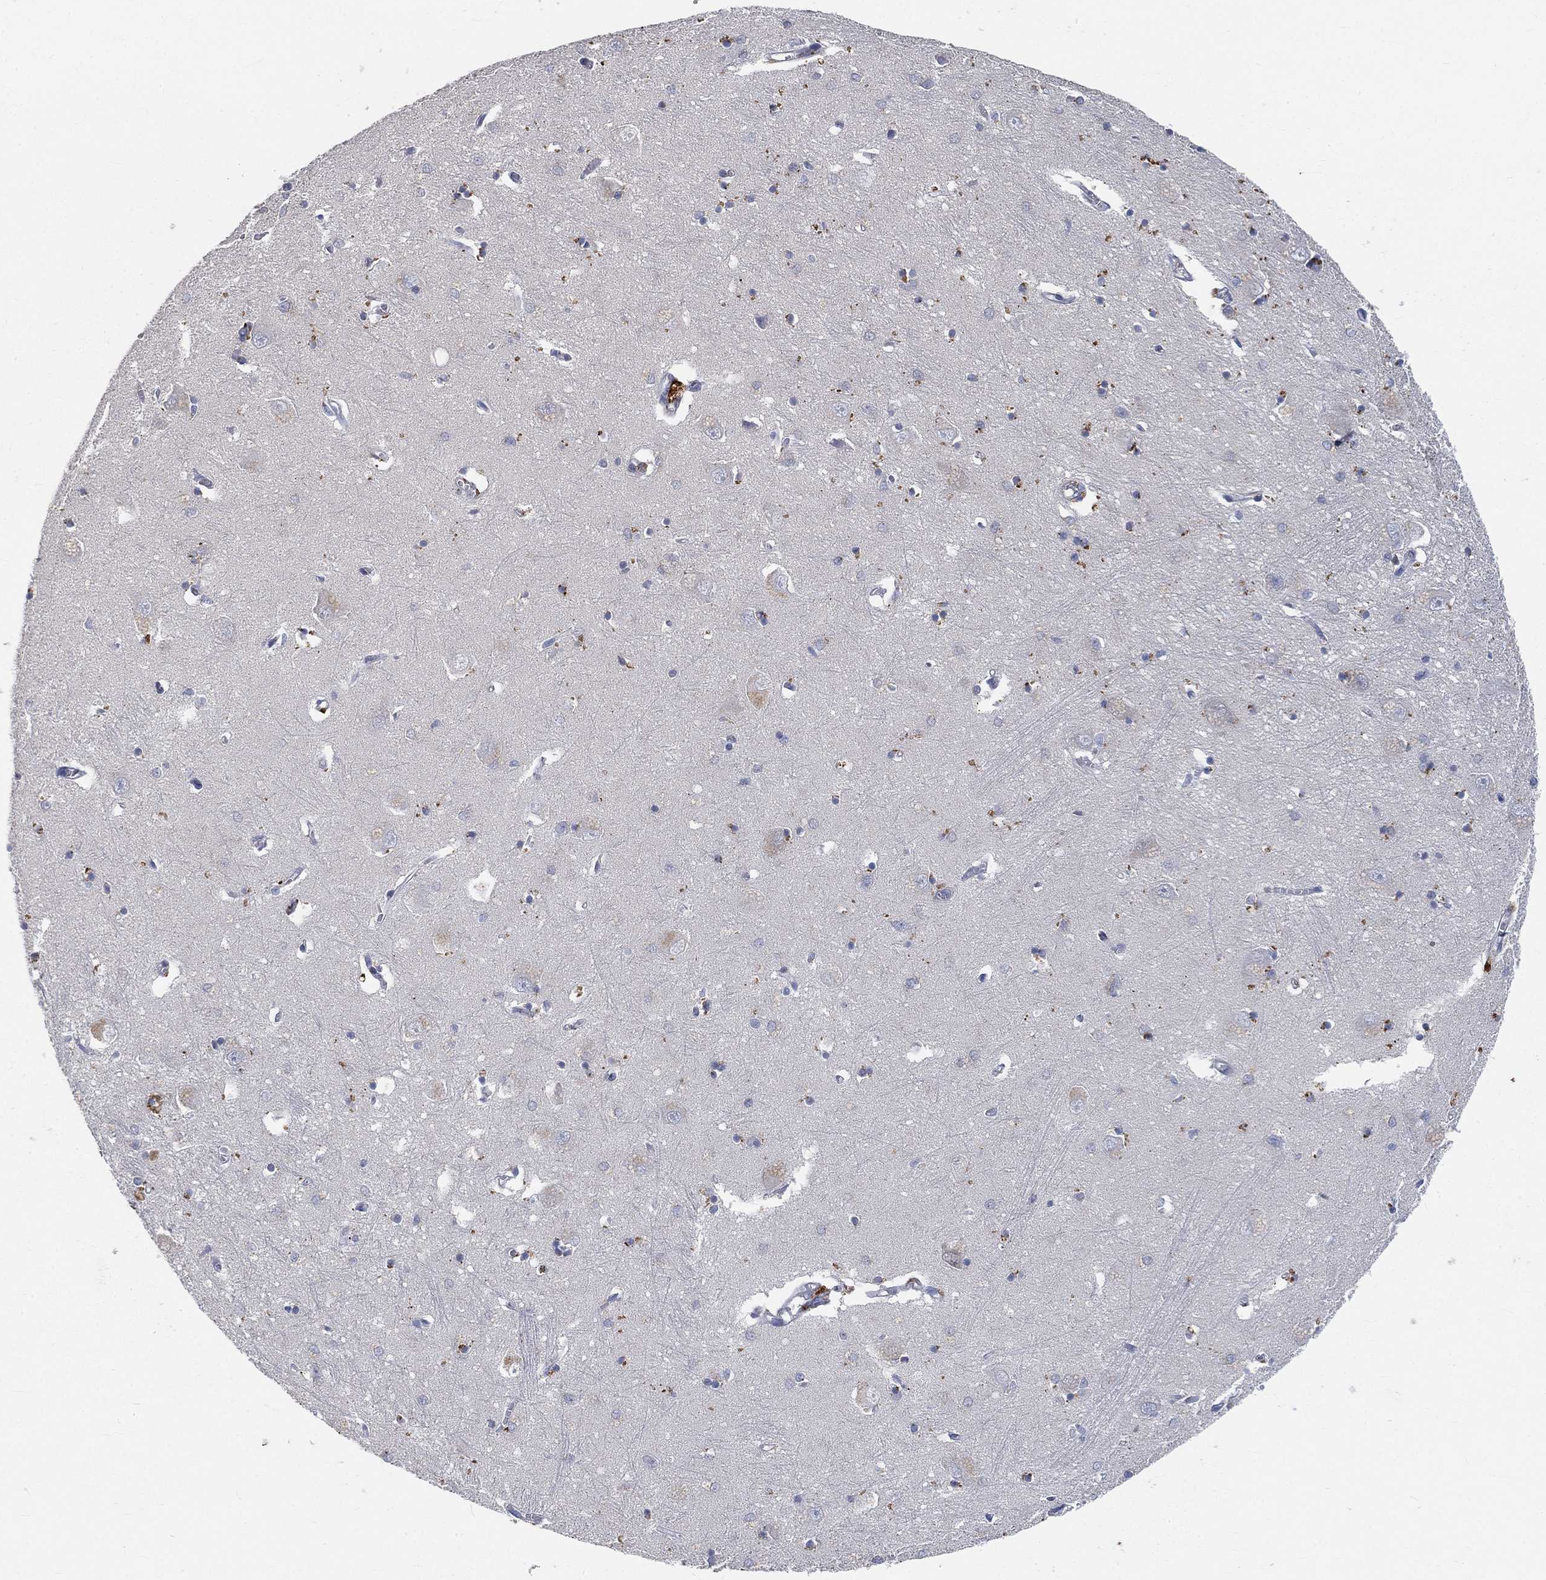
{"staining": {"intensity": "negative", "quantity": "none", "location": "none"}, "tissue": "caudate", "cell_type": "Glial cells", "image_type": "normal", "snomed": [{"axis": "morphology", "description": "Normal tissue, NOS"}, {"axis": "topography", "description": "Lateral ventricle wall"}], "caption": "This is an immunohistochemistry (IHC) micrograph of unremarkable caudate. There is no expression in glial cells.", "gene": "CTSL", "patient": {"sex": "male", "age": 54}}